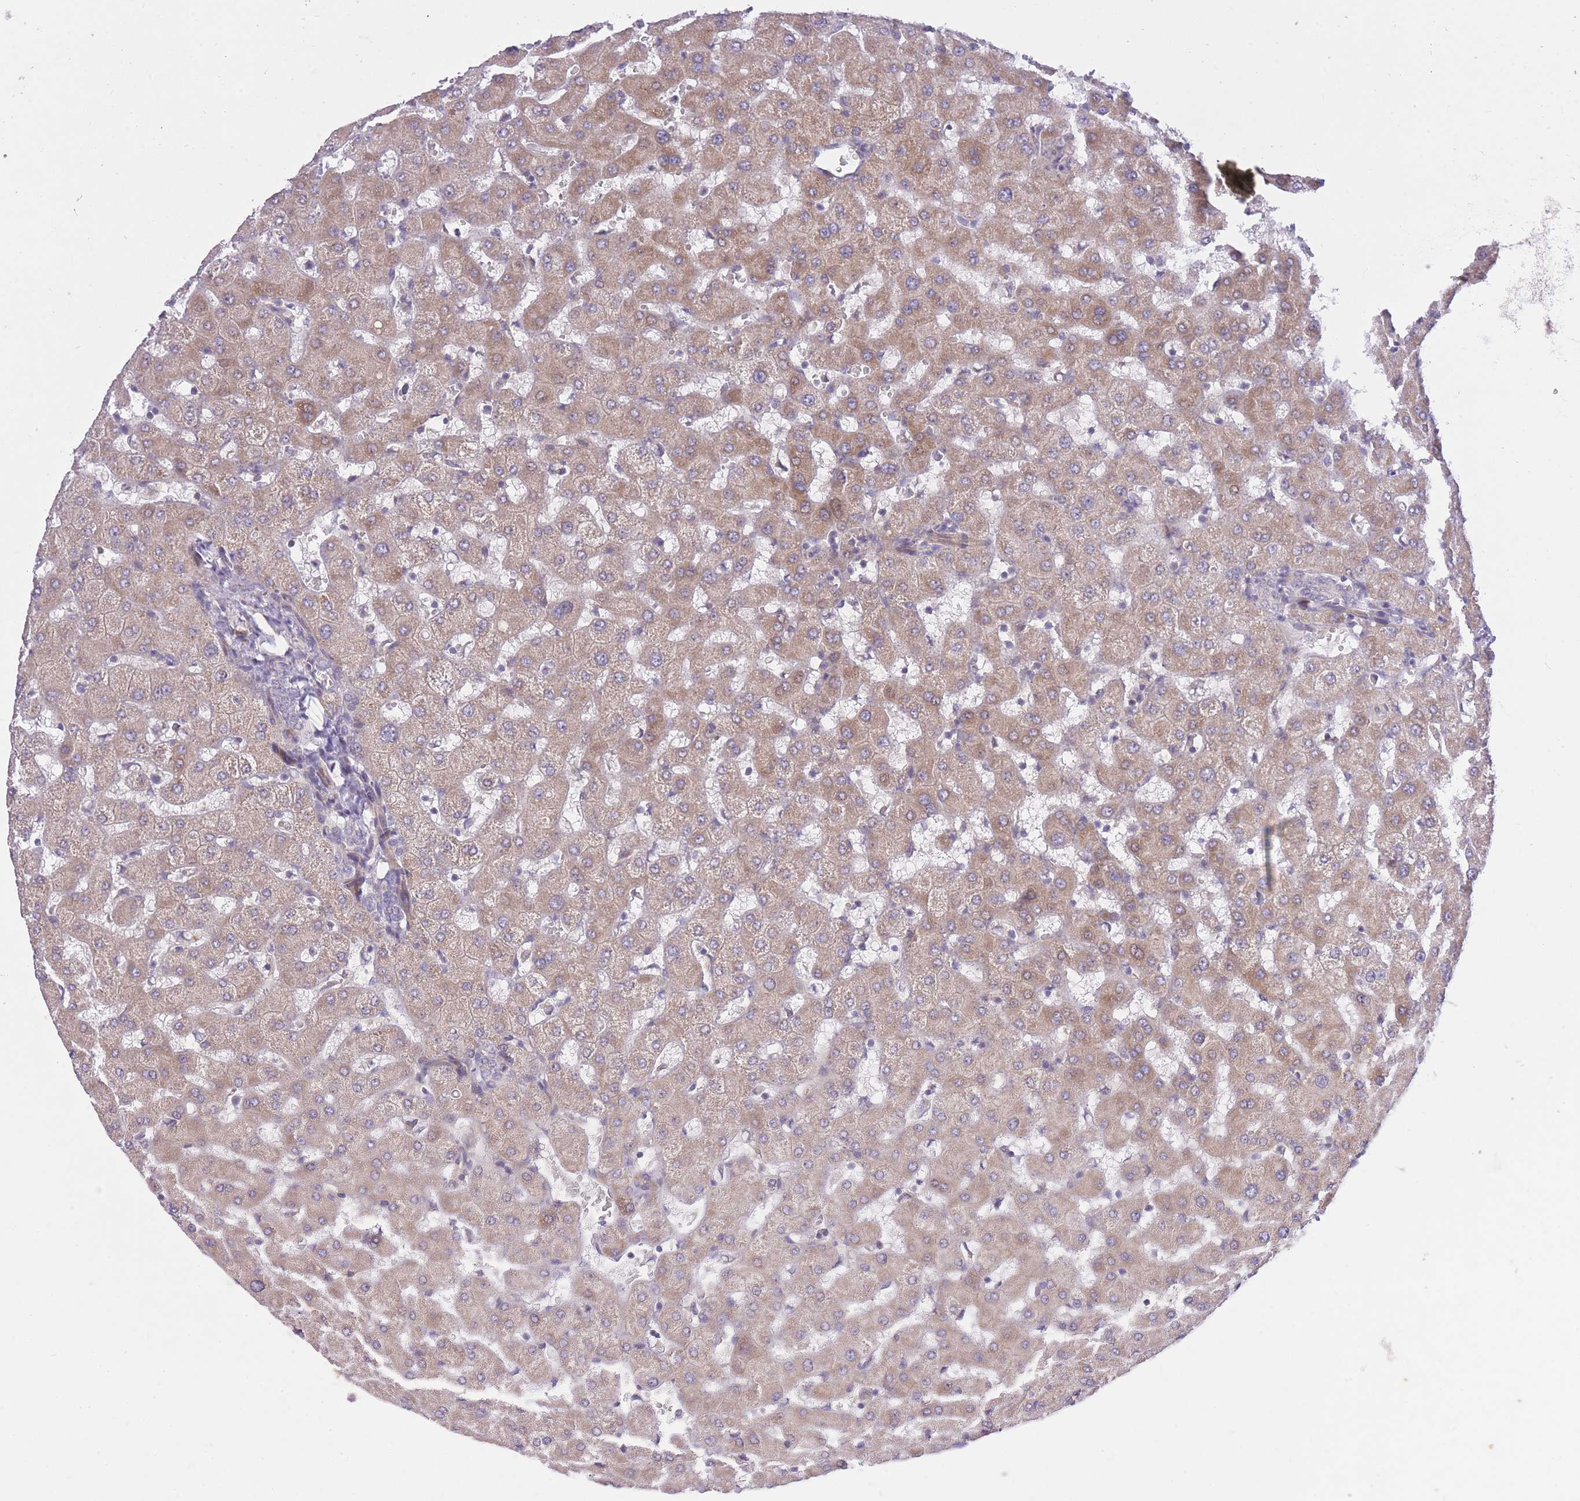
{"staining": {"intensity": "negative", "quantity": "none", "location": "none"}, "tissue": "liver", "cell_type": "Cholangiocytes", "image_type": "normal", "snomed": [{"axis": "morphology", "description": "Normal tissue, NOS"}, {"axis": "topography", "description": "Liver"}], "caption": "Immunohistochemistry of unremarkable human liver displays no positivity in cholangiocytes. (IHC, brightfield microscopy, high magnification).", "gene": "ELOA2", "patient": {"sex": "female", "age": 63}}